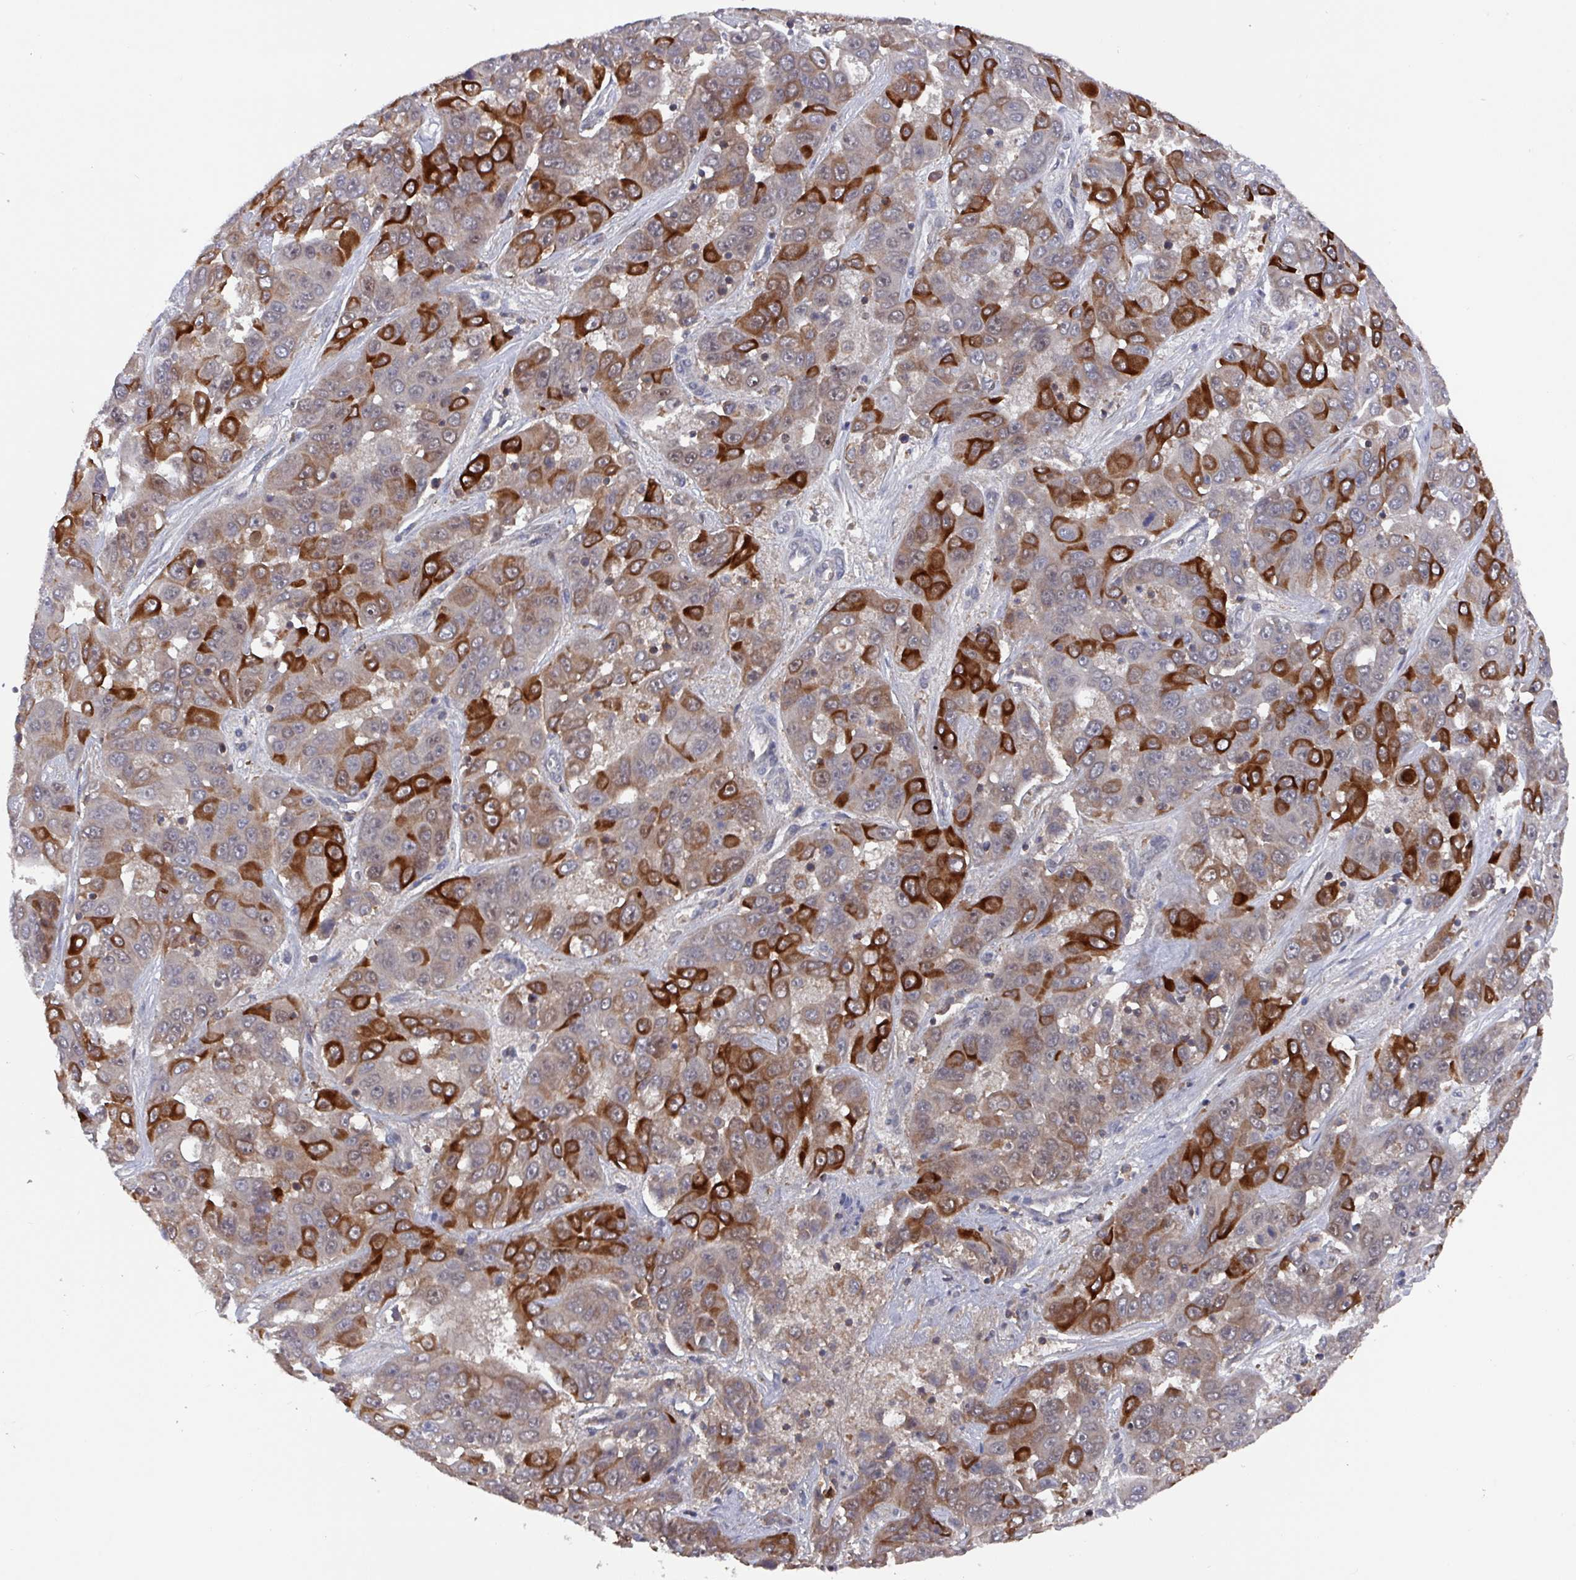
{"staining": {"intensity": "strong", "quantity": "25%-75%", "location": "cytoplasmic/membranous"}, "tissue": "liver cancer", "cell_type": "Tumor cells", "image_type": "cancer", "snomed": [{"axis": "morphology", "description": "Cholangiocarcinoma"}, {"axis": "topography", "description": "Liver"}], "caption": "IHC (DAB (3,3'-diaminobenzidine)) staining of liver cancer (cholangiocarcinoma) shows strong cytoplasmic/membranous protein expression in about 25%-75% of tumor cells.", "gene": "PRRX1", "patient": {"sex": "female", "age": 52}}